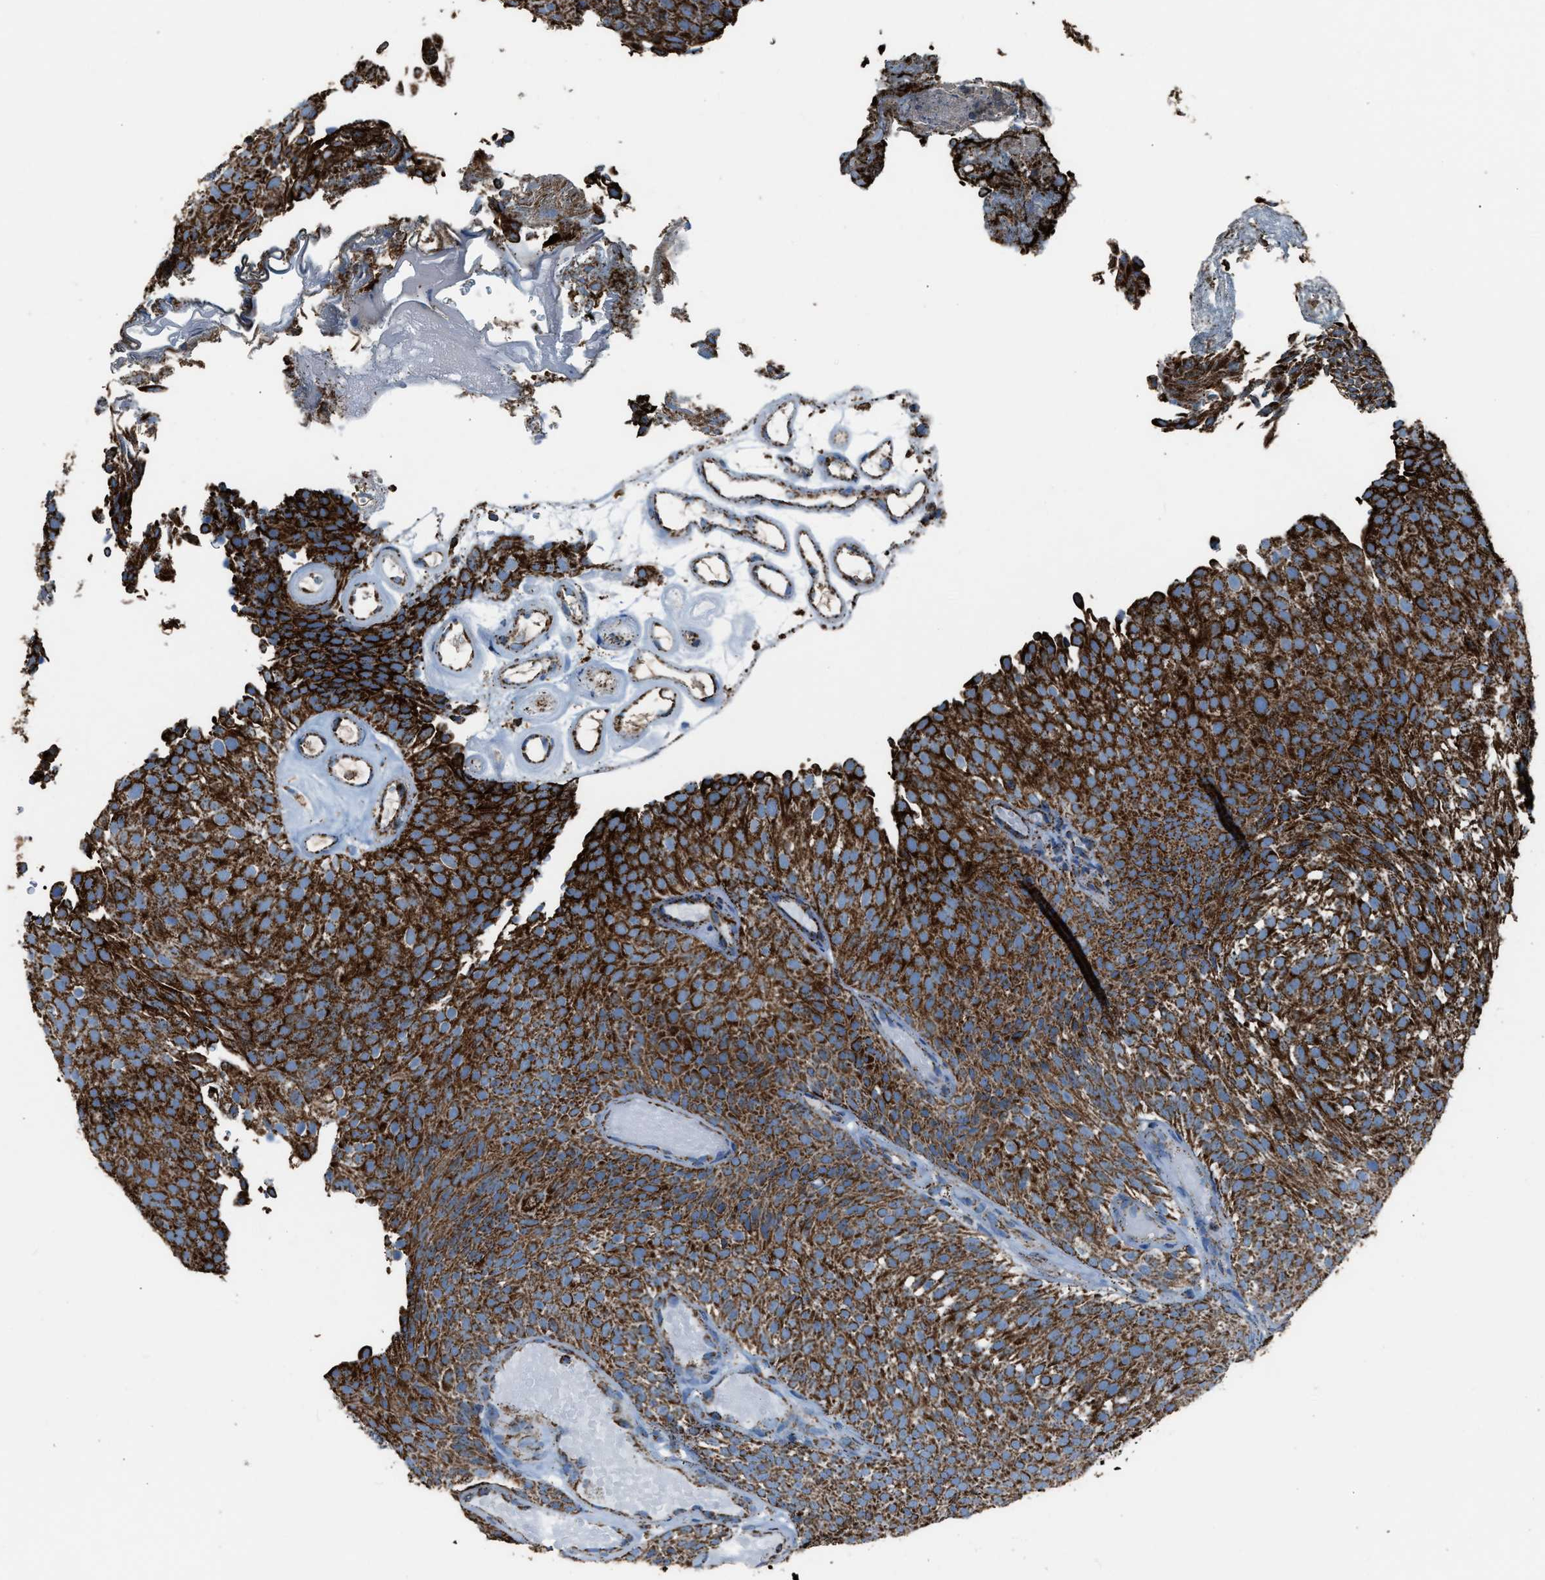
{"staining": {"intensity": "strong", "quantity": ">75%", "location": "cytoplasmic/membranous"}, "tissue": "urothelial cancer", "cell_type": "Tumor cells", "image_type": "cancer", "snomed": [{"axis": "morphology", "description": "Urothelial carcinoma, Low grade"}, {"axis": "topography", "description": "Urinary bladder"}], "caption": "Immunohistochemical staining of human low-grade urothelial carcinoma demonstrates strong cytoplasmic/membranous protein positivity in approximately >75% of tumor cells. (DAB IHC, brown staining for protein, blue staining for nuclei).", "gene": "MDH2", "patient": {"sex": "male", "age": 78}}